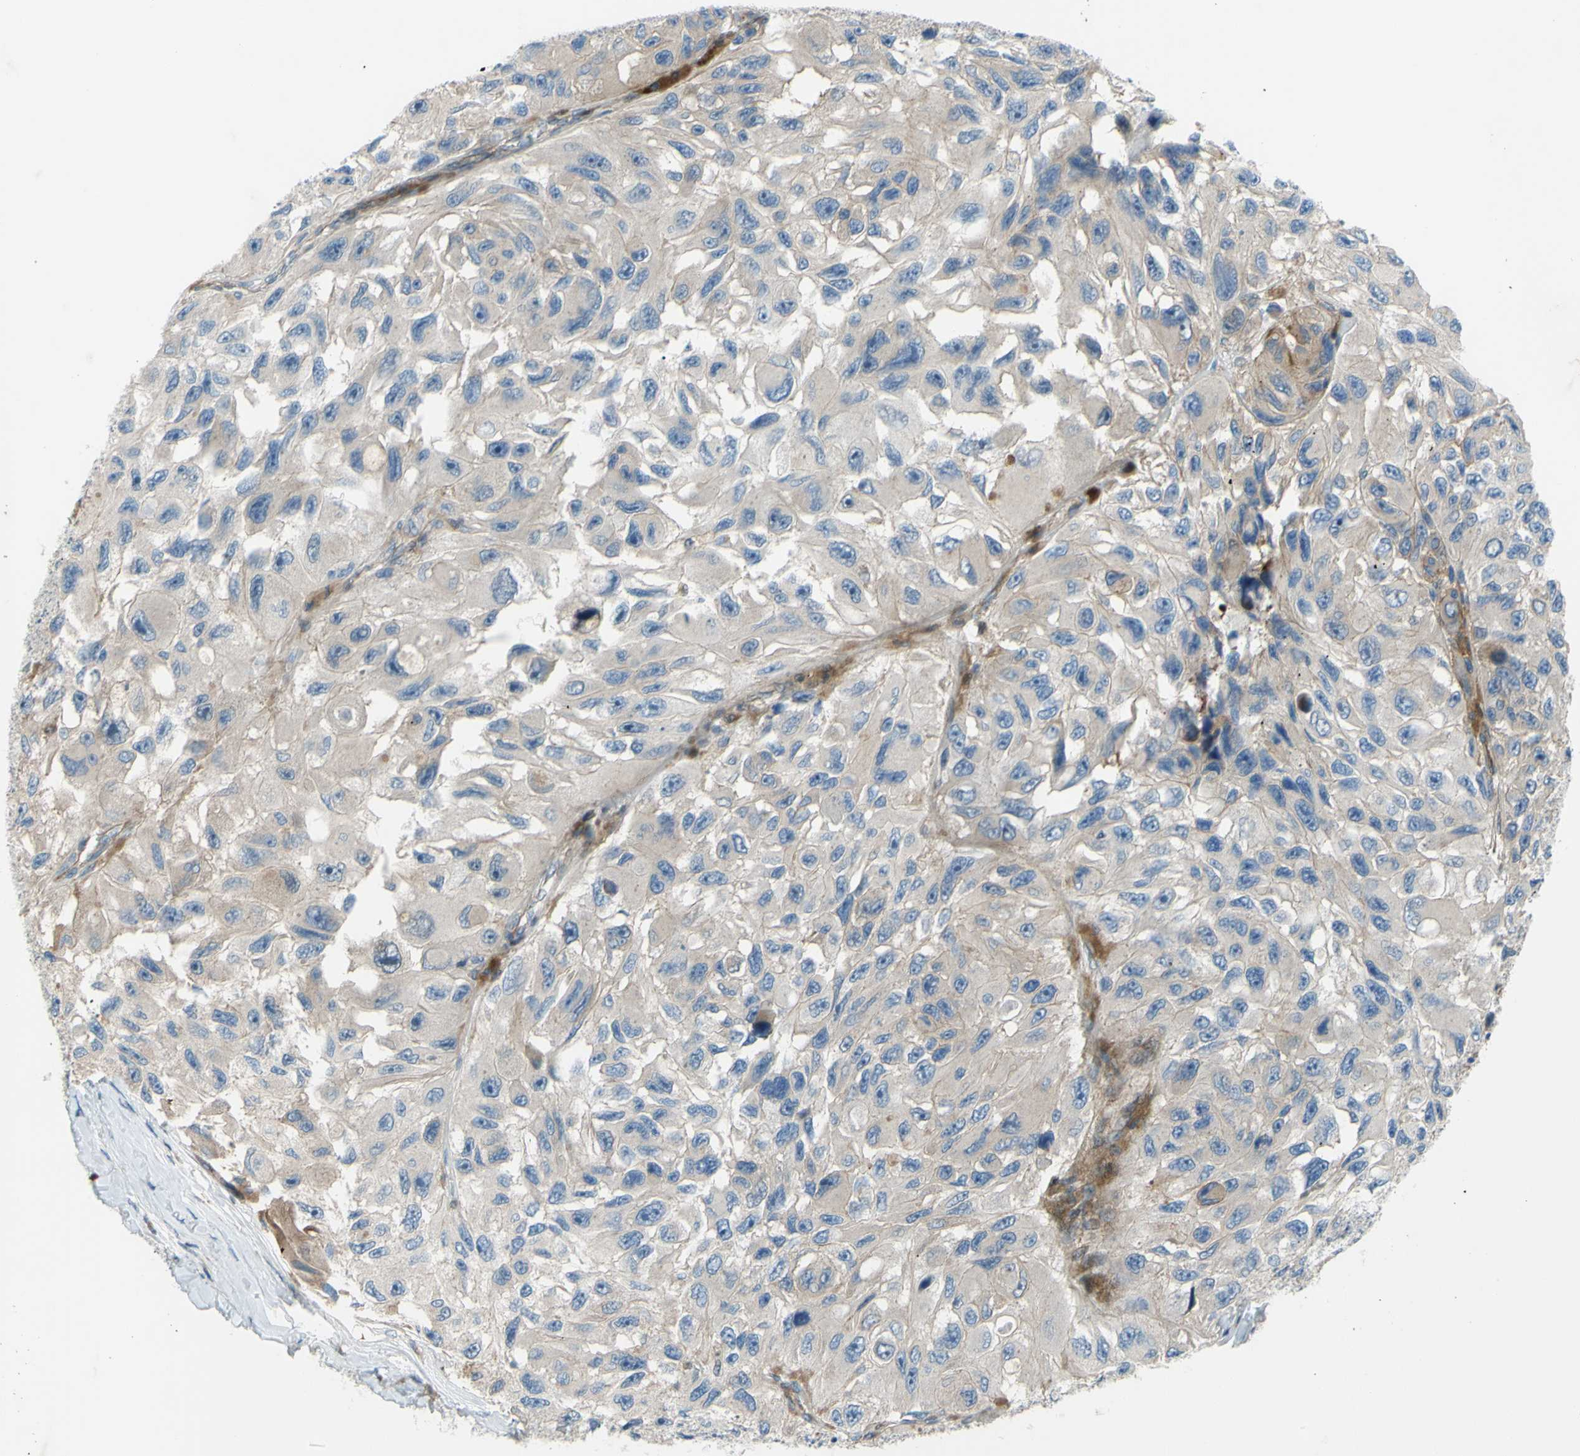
{"staining": {"intensity": "moderate", "quantity": "25%-75%", "location": "cytoplasmic/membranous"}, "tissue": "melanoma", "cell_type": "Tumor cells", "image_type": "cancer", "snomed": [{"axis": "morphology", "description": "Malignant melanoma, NOS"}, {"axis": "topography", "description": "Skin"}], "caption": "Immunohistochemical staining of human malignant melanoma reveals moderate cytoplasmic/membranous protein staining in approximately 25%-75% of tumor cells. (DAB (3,3'-diaminobenzidine) IHC, brown staining for protein, blue staining for nuclei).", "gene": "PAK2", "patient": {"sex": "female", "age": 73}}